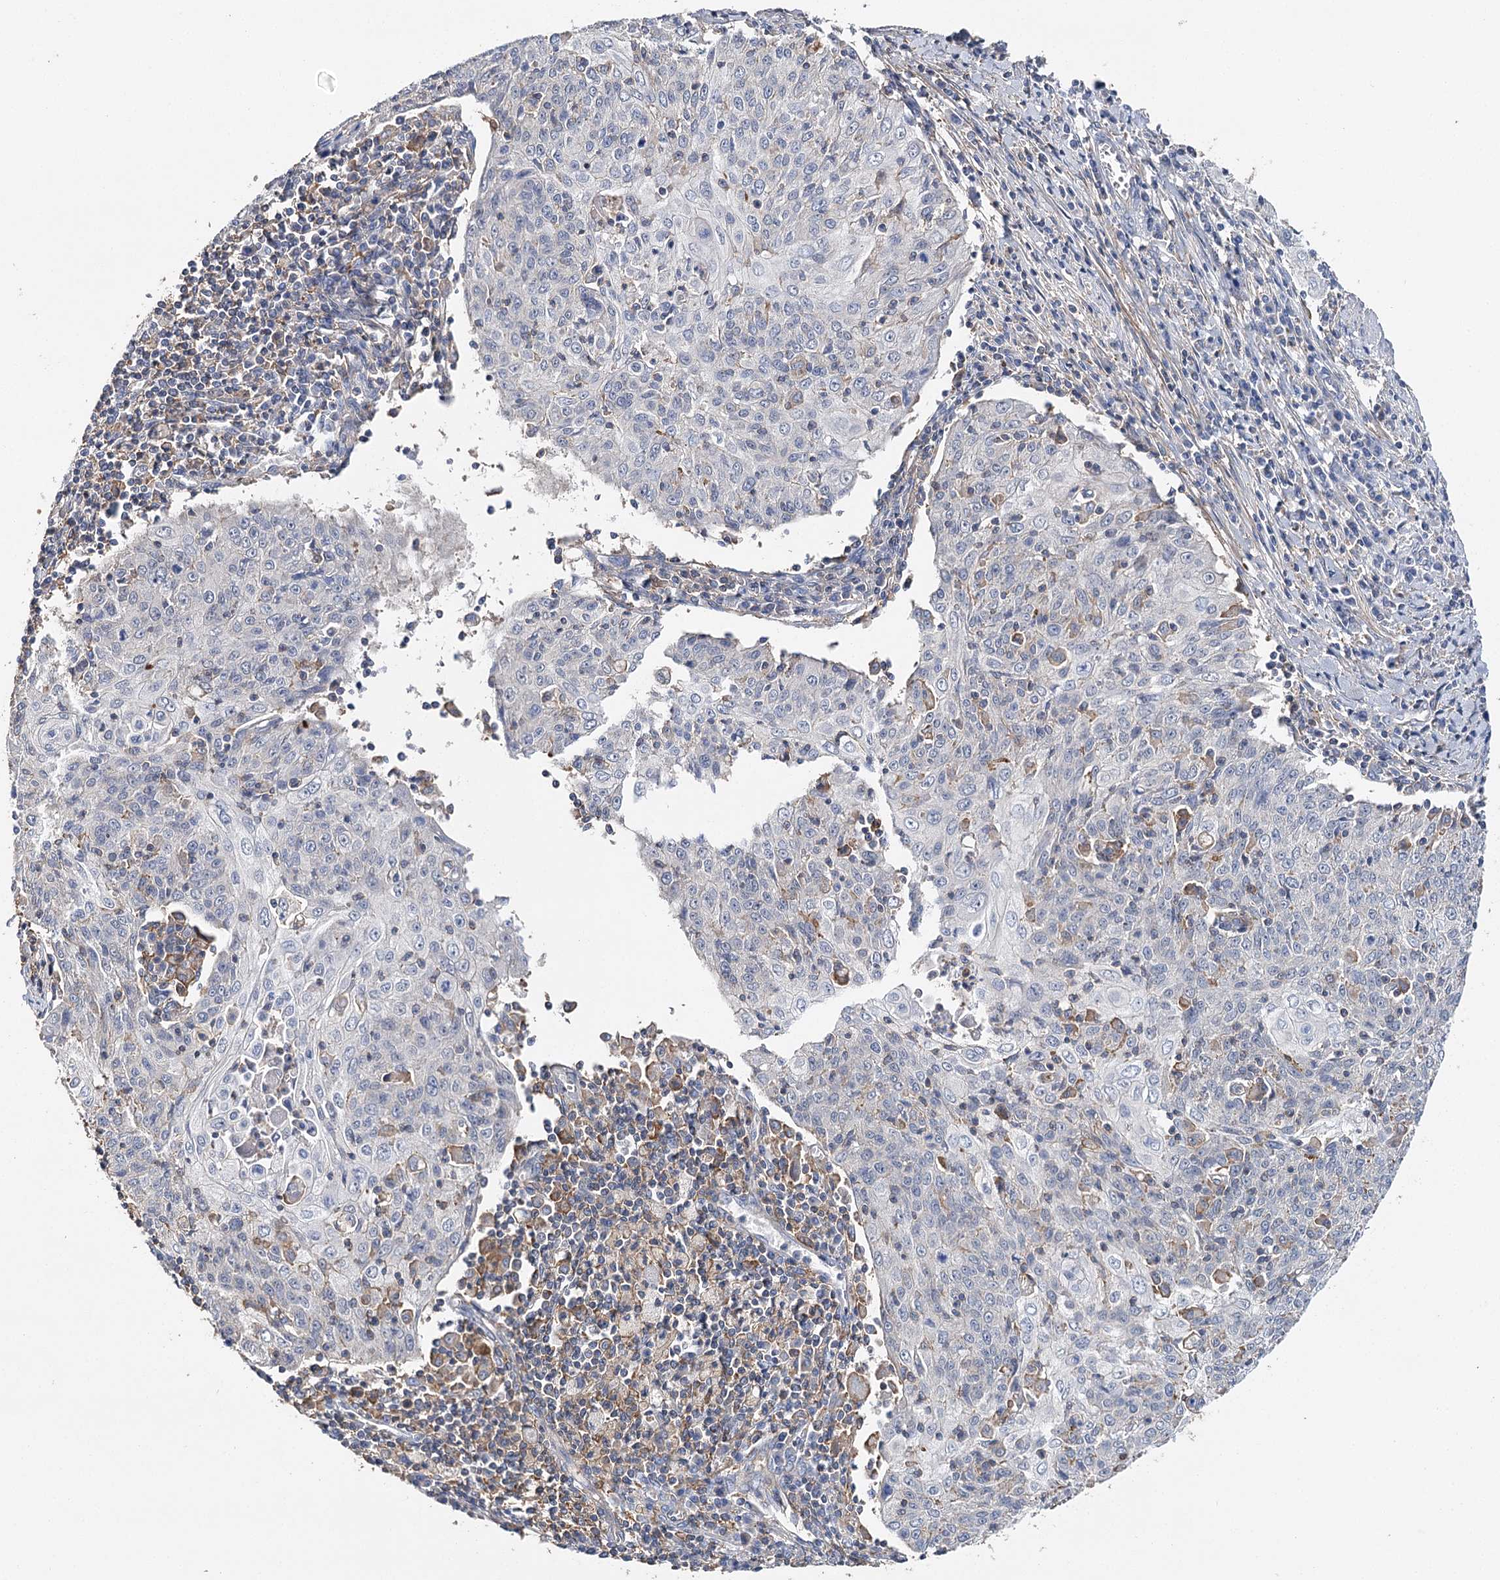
{"staining": {"intensity": "negative", "quantity": "none", "location": "none"}, "tissue": "cervical cancer", "cell_type": "Tumor cells", "image_type": "cancer", "snomed": [{"axis": "morphology", "description": "Squamous cell carcinoma, NOS"}, {"axis": "topography", "description": "Cervix"}], "caption": "Immunohistochemistry (IHC) of cervical cancer shows no expression in tumor cells.", "gene": "EPYC", "patient": {"sex": "female", "age": 48}}